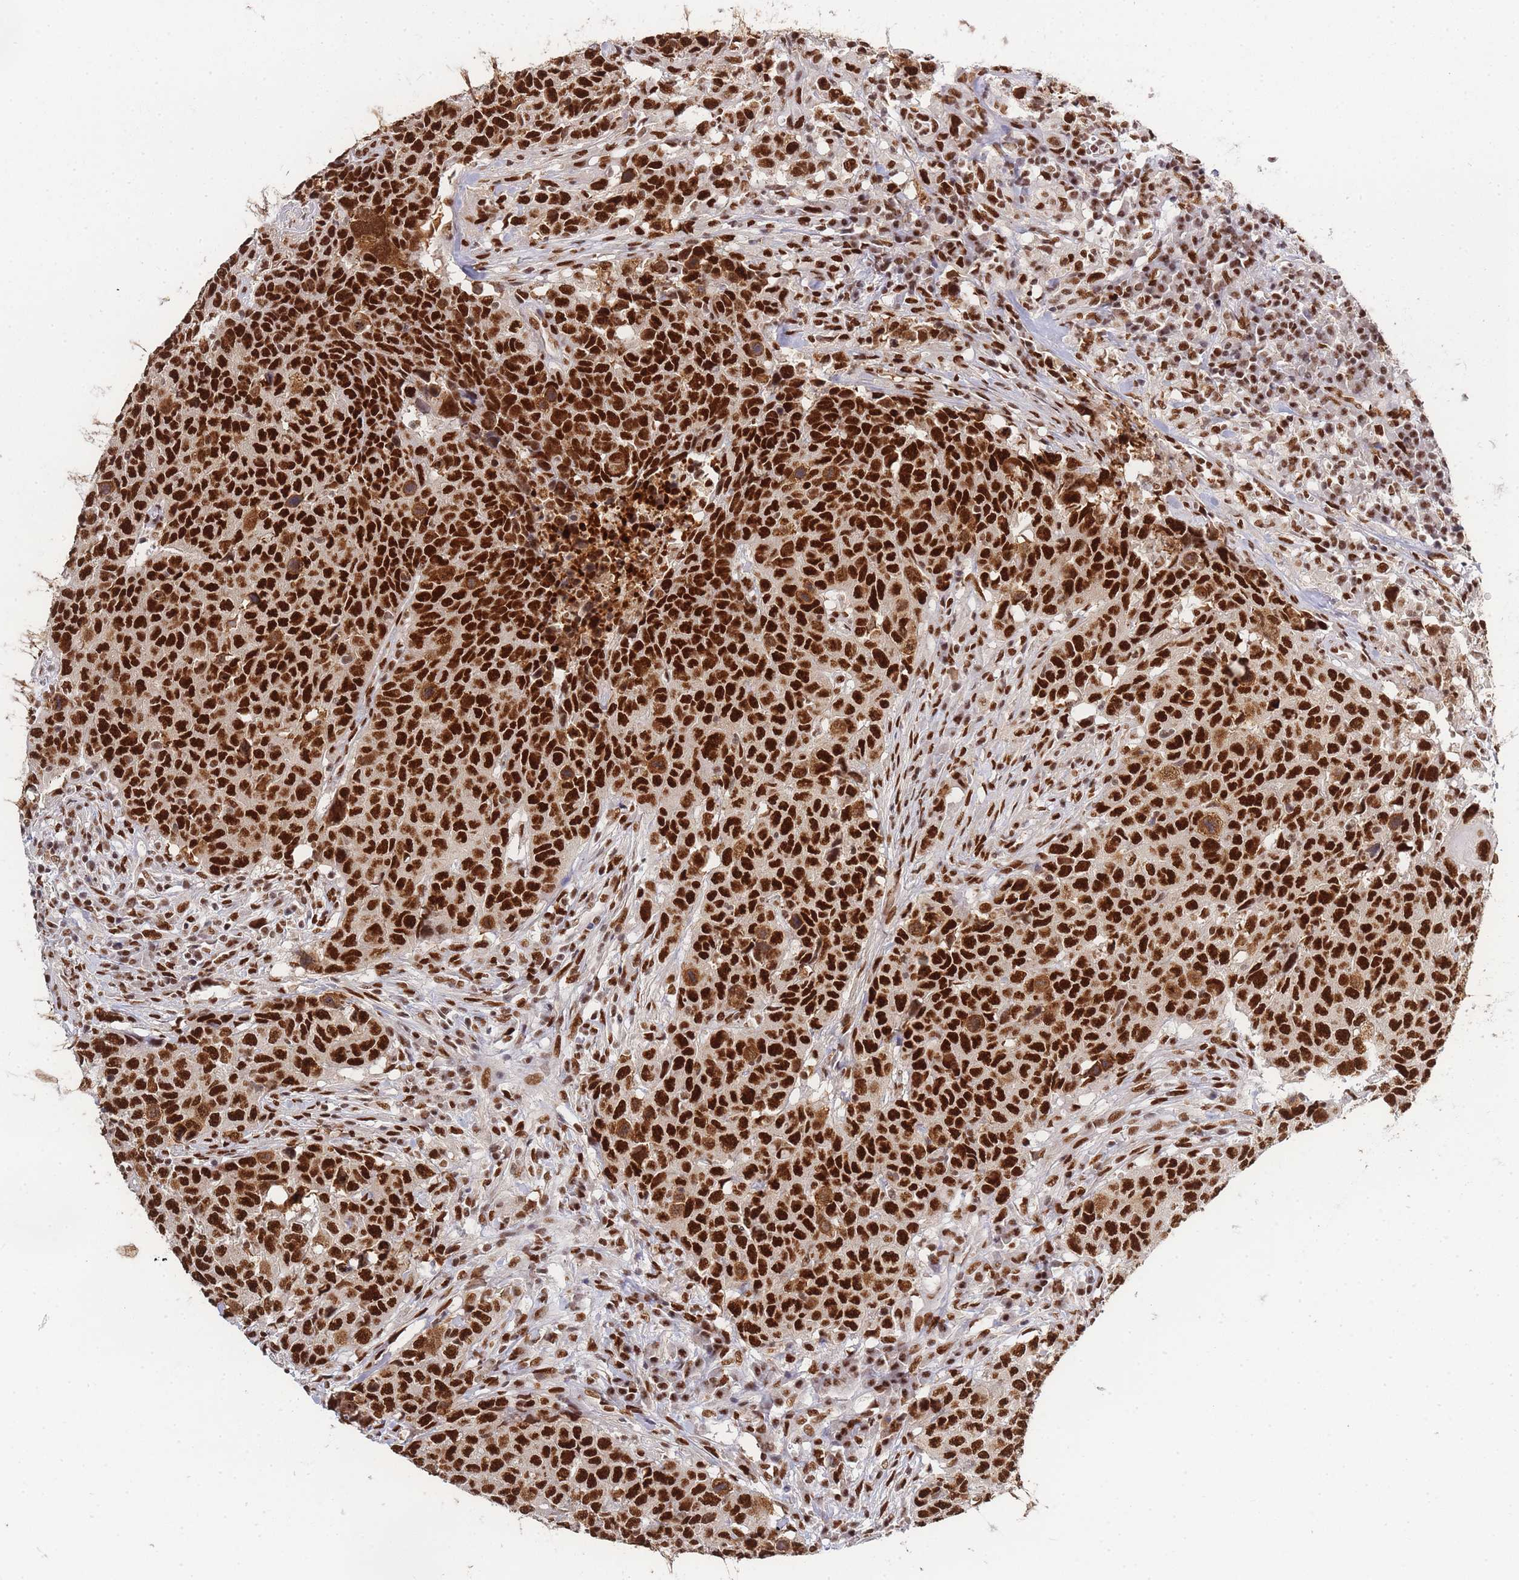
{"staining": {"intensity": "strong", "quantity": ">75%", "location": "nuclear"}, "tissue": "head and neck cancer", "cell_type": "Tumor cells", "image_type": "cancer", "snomed": [{"axis": "morphology", "description": "Normal tissue, NOS"}, {"axis": "morphology", "description": "Squamous cell carcinoma, NOS"}, {"axis": "topography", "description": "Skeletal muscle"}, {"axis": "topography", "description": "Vascular tissue"}, {"axis": "topography", "description": "Peripheral nerve tissue"}, {"axis": "topography", "description": "Head-Neck"}], "caption": "IHC (DAB (3,3'-diaminobenzidine)) staining of human squamous cell carcinoma (head and neck) displays strong nuclear protein staining in about >75% of tumor cells.", "gene": "PRKDC", "patient": {"sex": "male", "age": 66}}